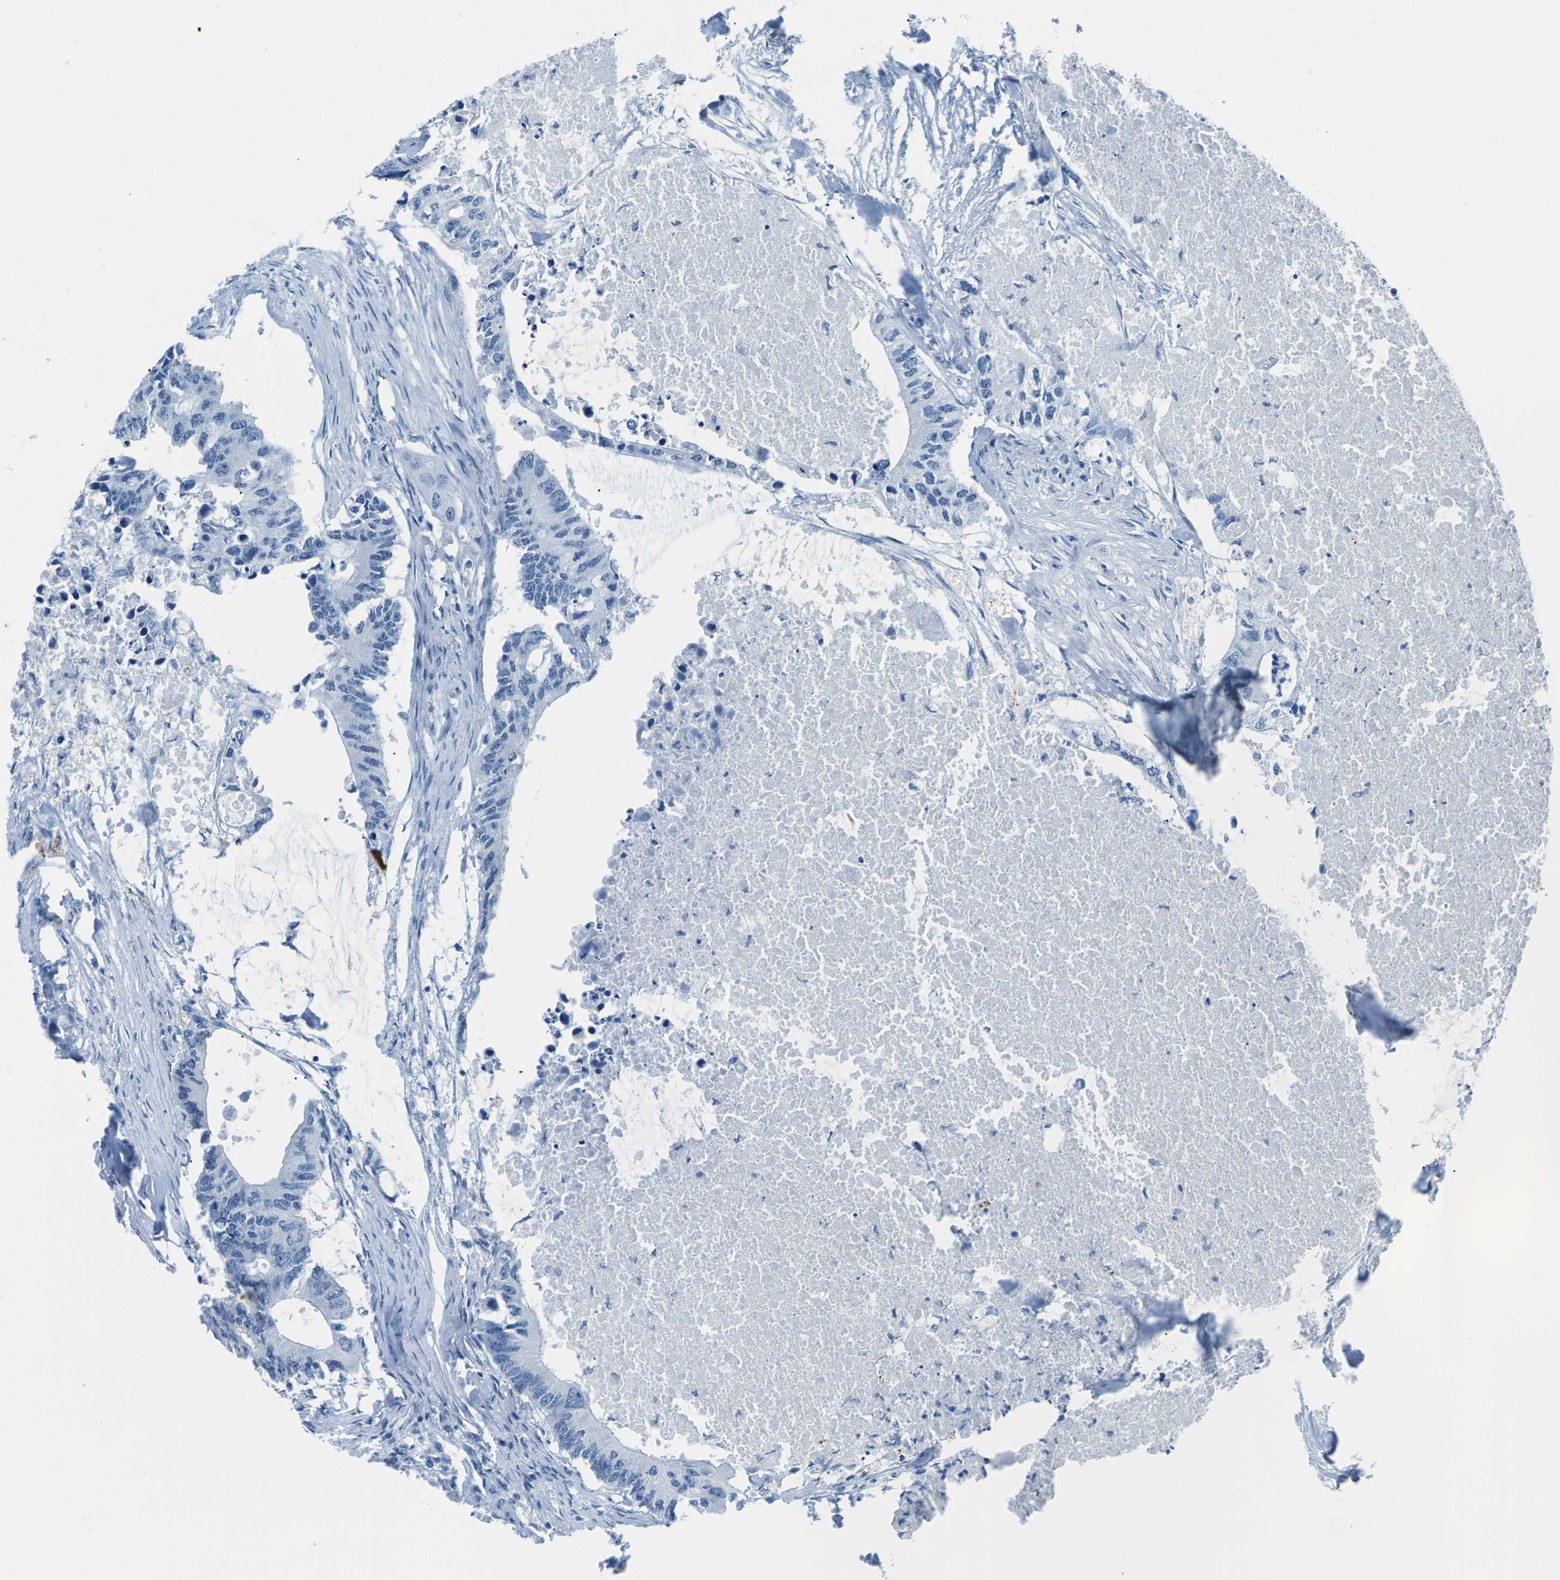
{"staining": {"intensity": "negative", "quantity": "none", "location": "none"}, "tissue": "colorectal cancer", "cell_type": "Tumor cells", "image_type": "cancer", "snomed": [{"axis": "morphology", "description": "Adenocarcinoma, NOS"}, {"axis": "topography", "description": "Colon"}], "caption": "Colorectal cancer was stained to show a protein in brown. There is no significant positivity in tumor cells.", "gene": "MYH8", "patient": {"sex": "male", "age": 71}}